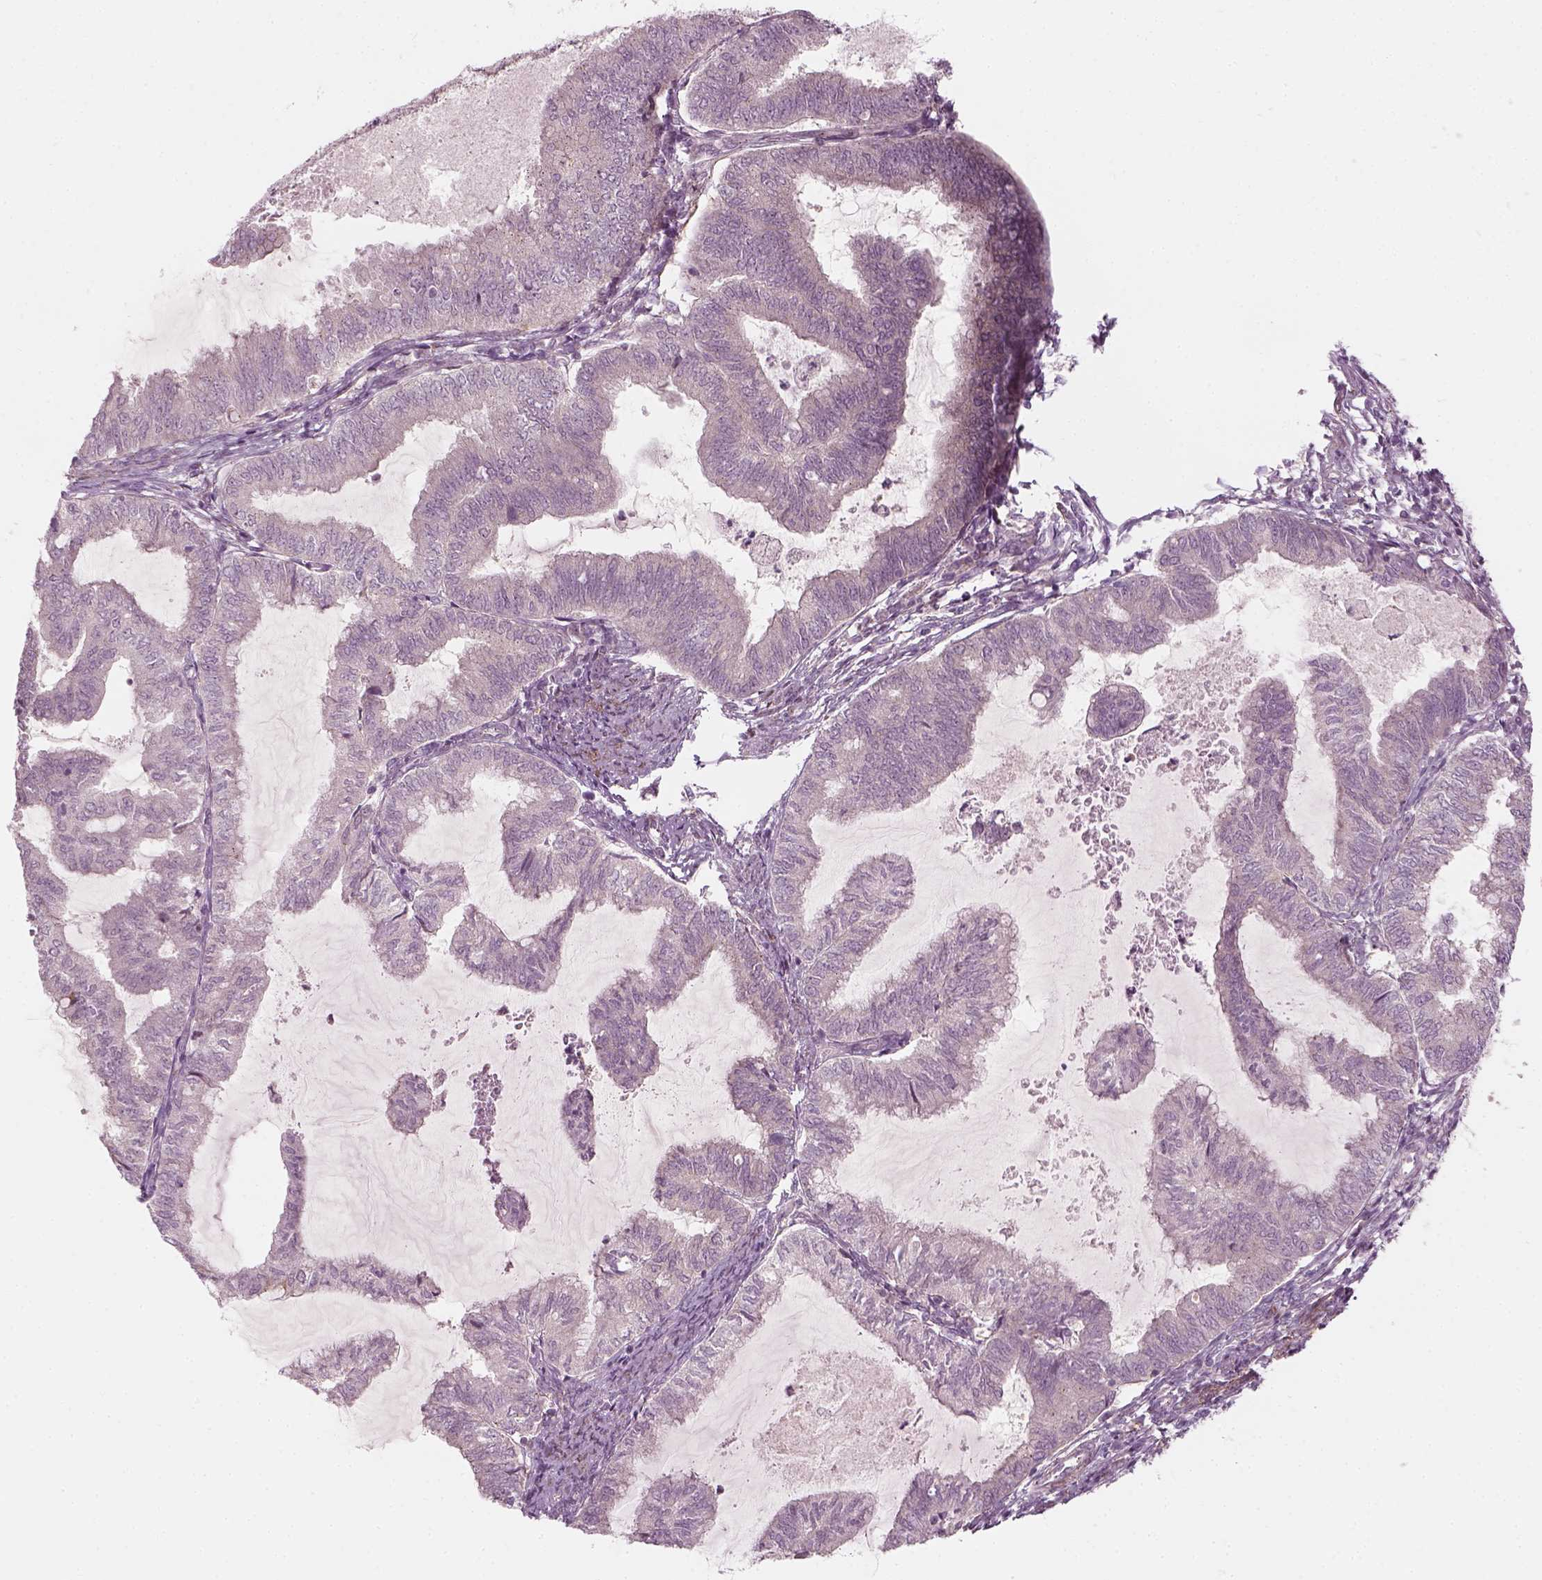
{"staining": {"intensity": "negative", "quantity": "none", "location": "none"}, "tissue": "endometrial cancer", "cell_type": "Tumor cells", "image_type": "cancer", "snomed": [{"axis": "morphology", "description": "Adenocarcinoma, NOS"}, {"axis": "topography", "description": "Endometrium"}], "caption": "This micrograph is of endometrial cancer stained with immunohistochemistry to label a protein in brown with the nuclei are counter-stained blue. There is no positivity in tumor cells.", "gene": "MLIP", "patient": {"sex": "female", "age": 79}}